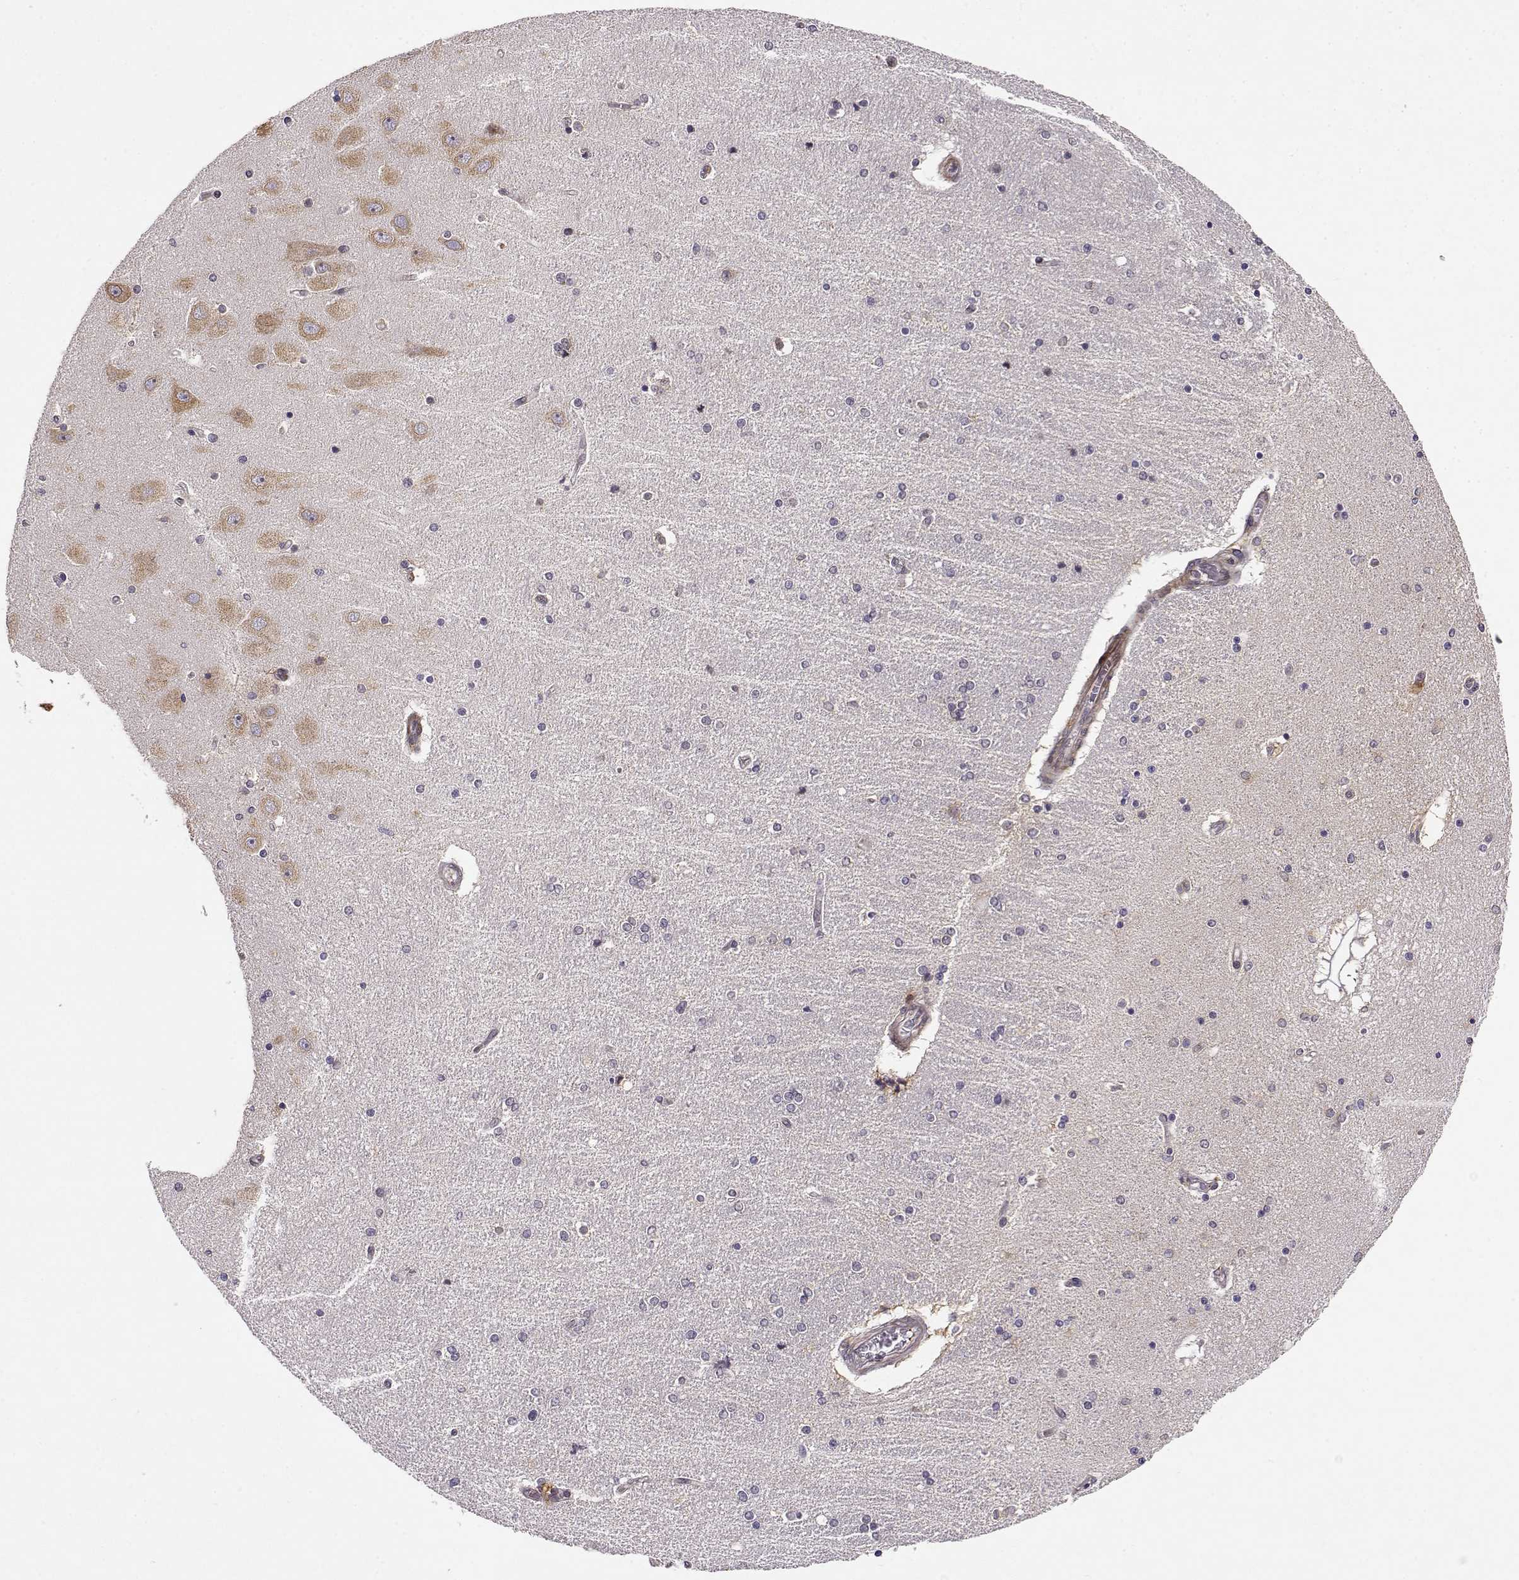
{"staining": {"intensity": "negative", "quantity": "none", "location": "none"}, "tissue": "hippocampus", "cell_type": "Glial cells", "image_type": "normal", "snomed": [{"axis": "morphology", "description": "Normal tissue, NOS"}, {"axis": "topography", "description": "Hippocampus"}], "caption": "DAB (3,3'-diaminobenzidine) immunohistochemical staining of unremarkable hippocampus exhibits no significant staining in glial cells. (Brightfield microscopy of DAB (3,3'-diaminobenzidine) immunohistochemistry (IHC) at high magnification).", "gene": "ERGIC2", "patient": {"sex": "female", "age": 54}}